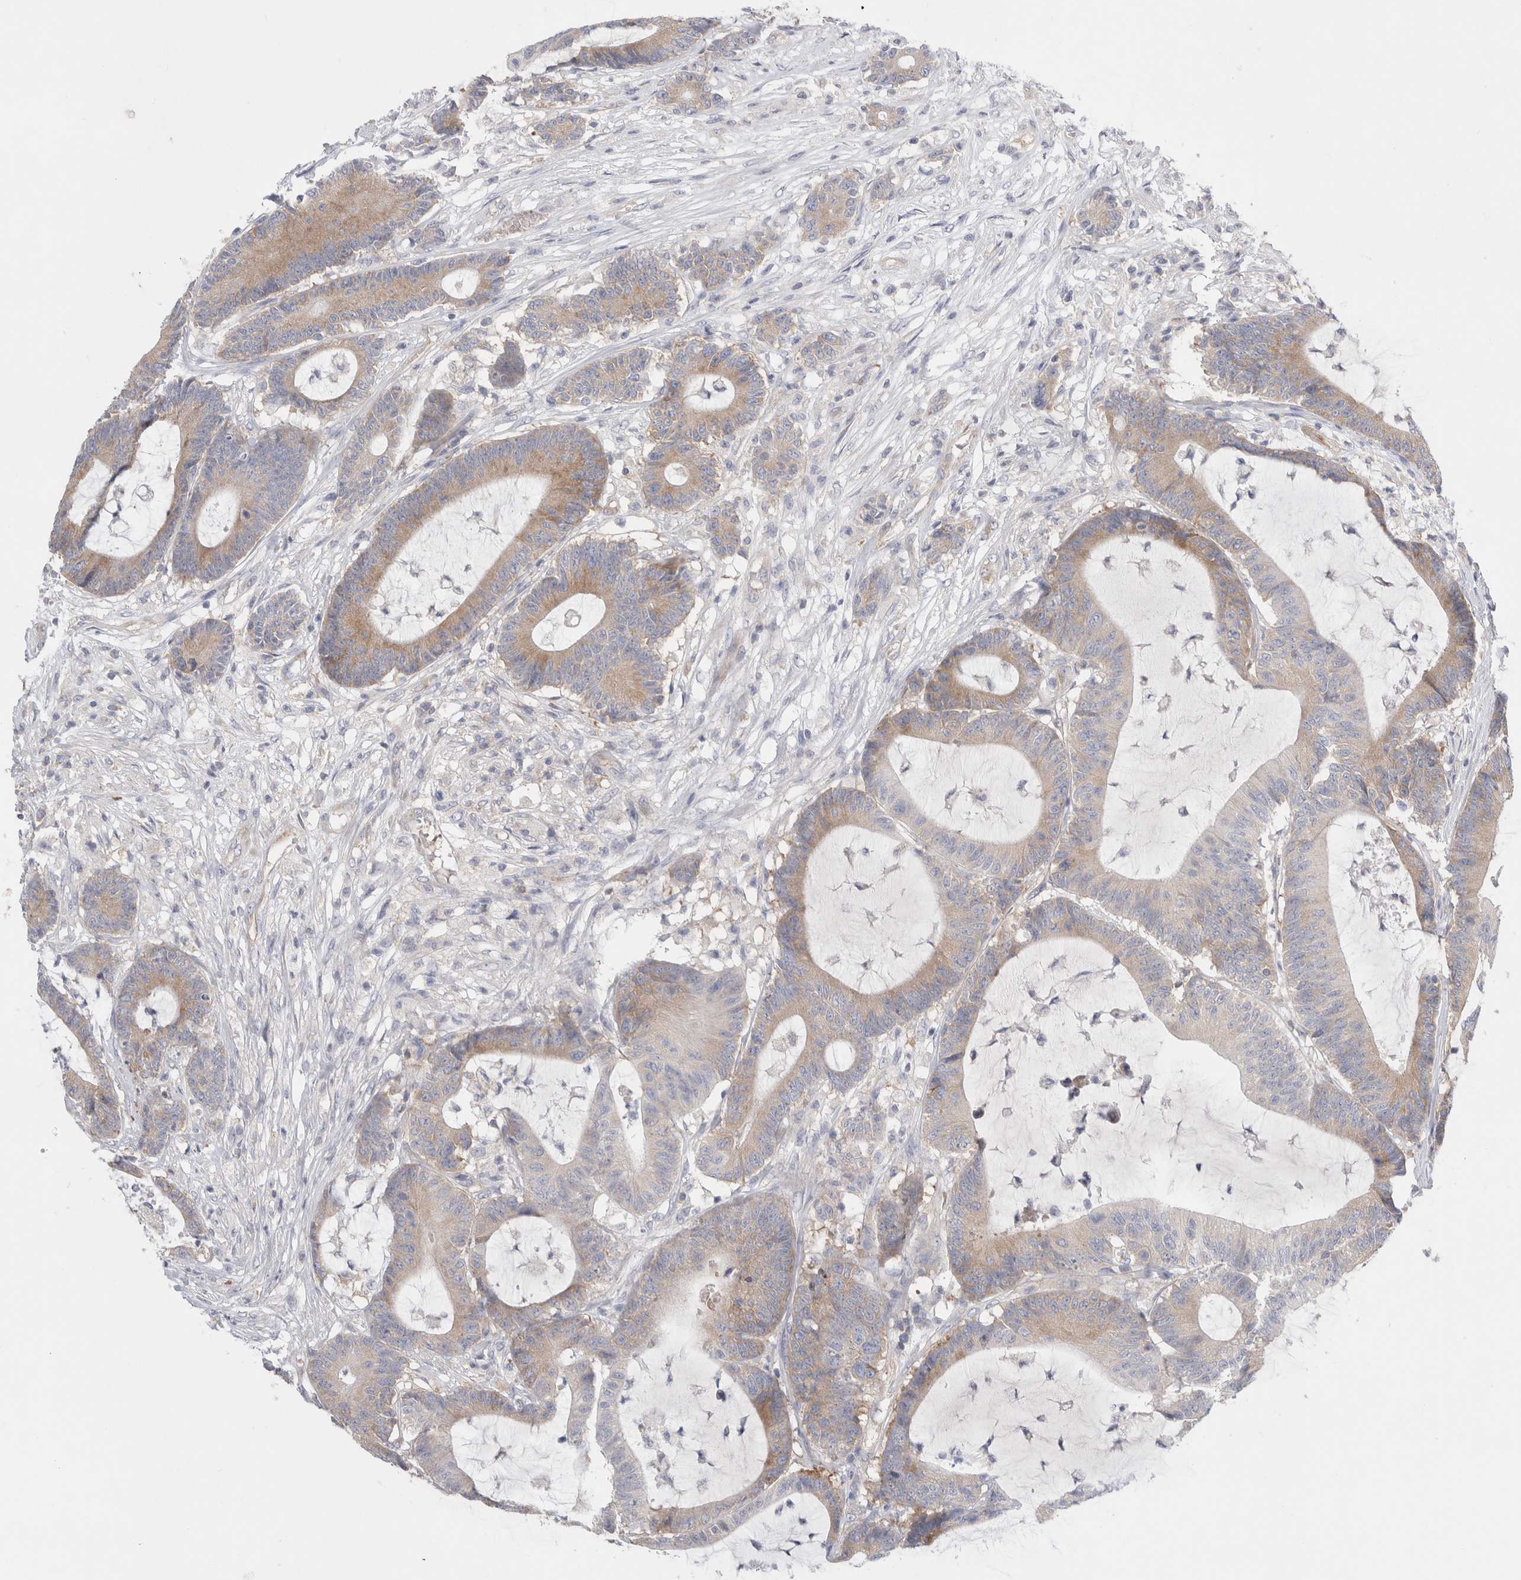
{"staining": {"intensity": "weak", "quantity": "25%-75%", "location": "cytoplasmic/membranous"}, "tissue": "colorectal cancer", "cell_type": "Tumor cells", "image_type": "cancer", "snomed": [{"axis": "morphology", "description": "Adenocarcinoma, NOS"}, {"axis": "topography", "description": "Colon"}], "caption": "An image of colorectal cancer stained for a protein demonstrates weak cytoplasmic/membranous brown staining in tumor cells. The staining is performed using DAB brown chromogen to label protein expression. The nuclei are counter-stained blue using hematoxylin.", "gene": "ZNF23", "patient": {"sex": "female", "age": 84}}